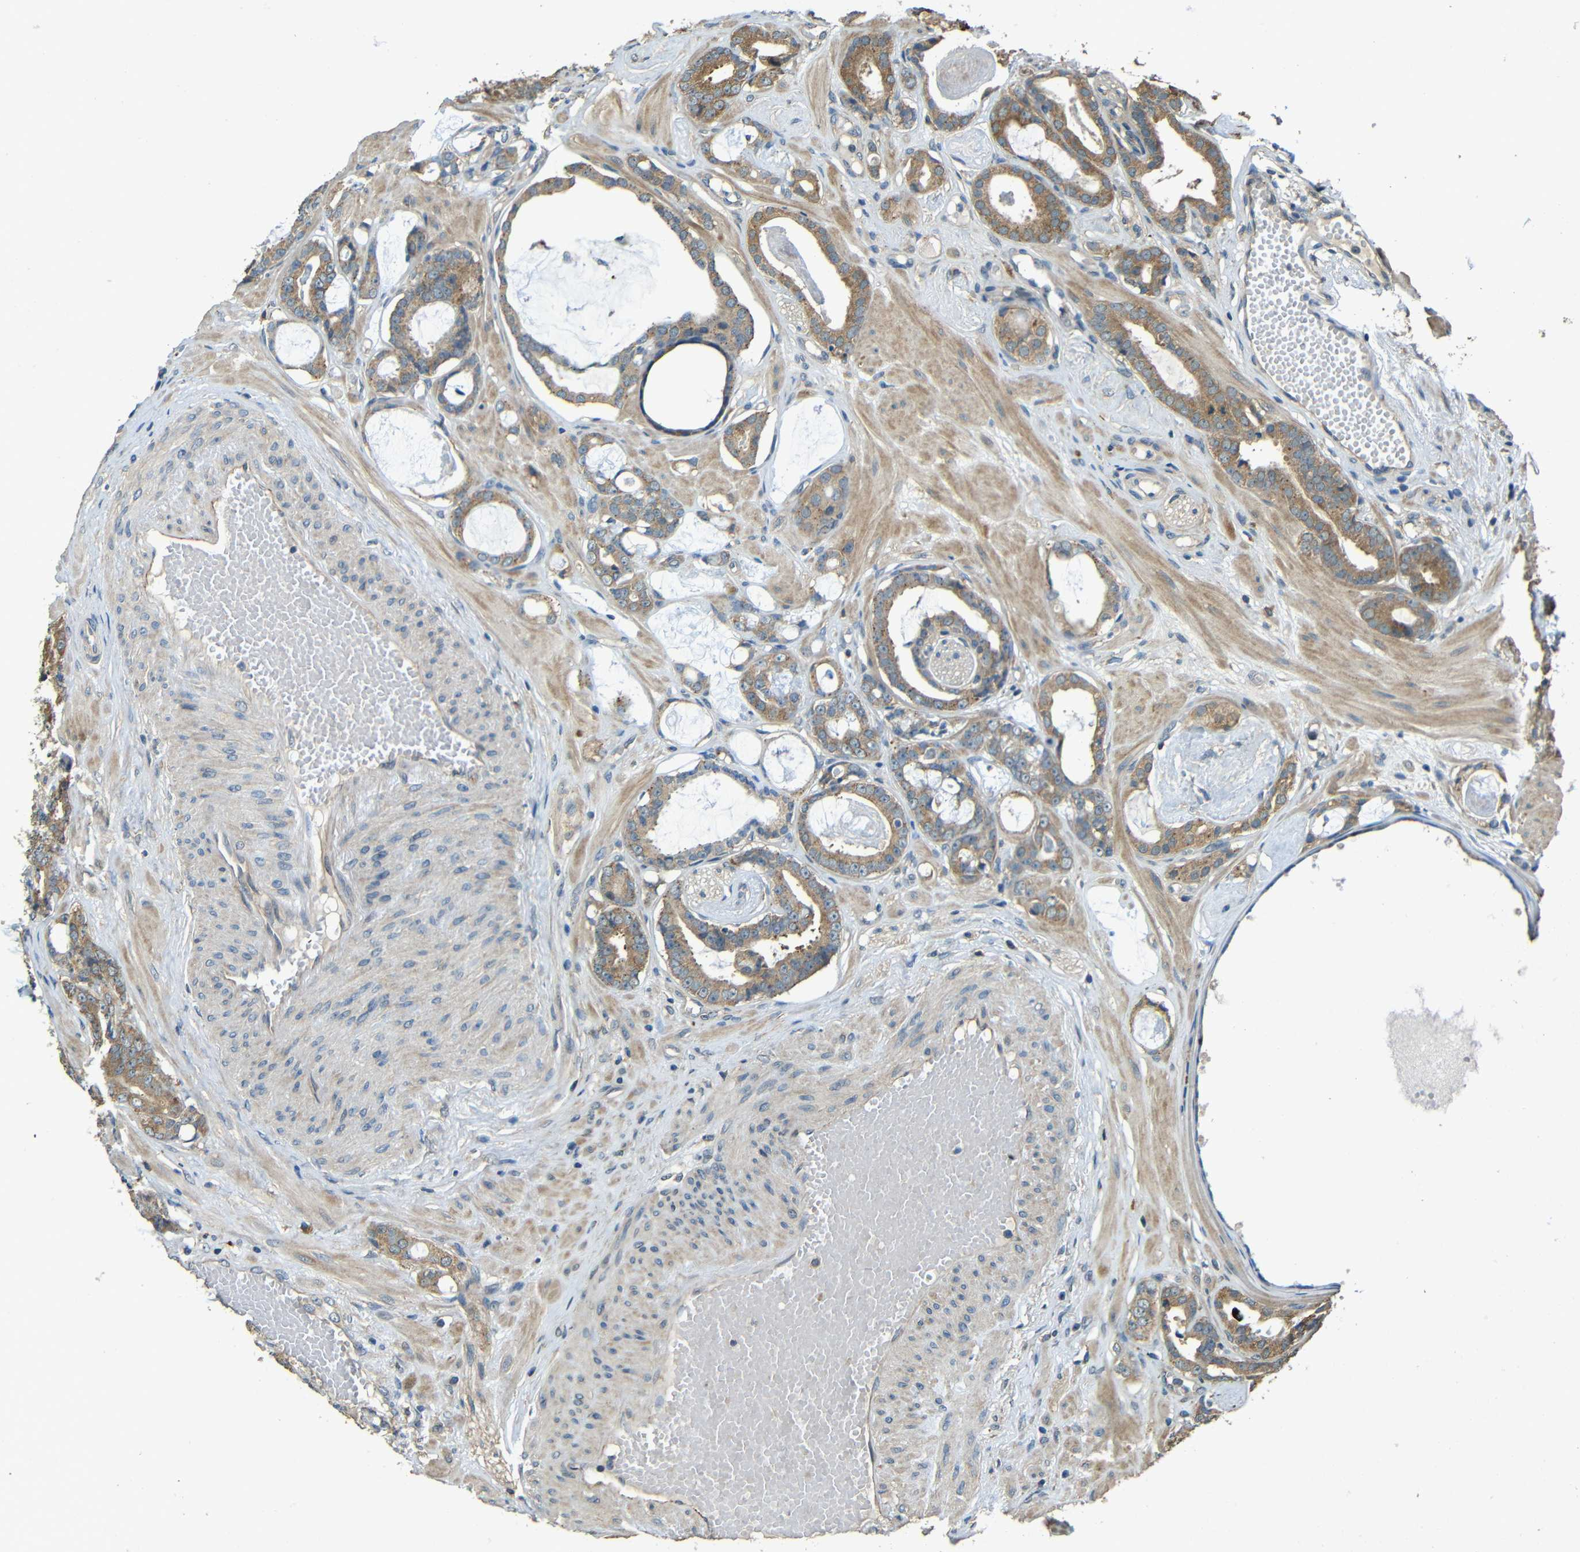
{"staining": {"intensity": "moderate", "quantity": ">75%", "location": "cytoplasmic/membranous"}, "tissue": "prostate cancer", "cell_type": "Tumor cells", "image_type": "cancer", "snomed": [{"axis": "morphology", "description": "Adenocarcinoma, Low grade"}, {"axis": "topography", "description": "Prostate"}], "caption": "Protein staining shows moderate cytoplasmic/membranous positivity in about >75% of tumor cells in prostate low-grade adenocarcinoma.", "gene": "ACACA", "patient": {"sex": "male", "age": 53}}